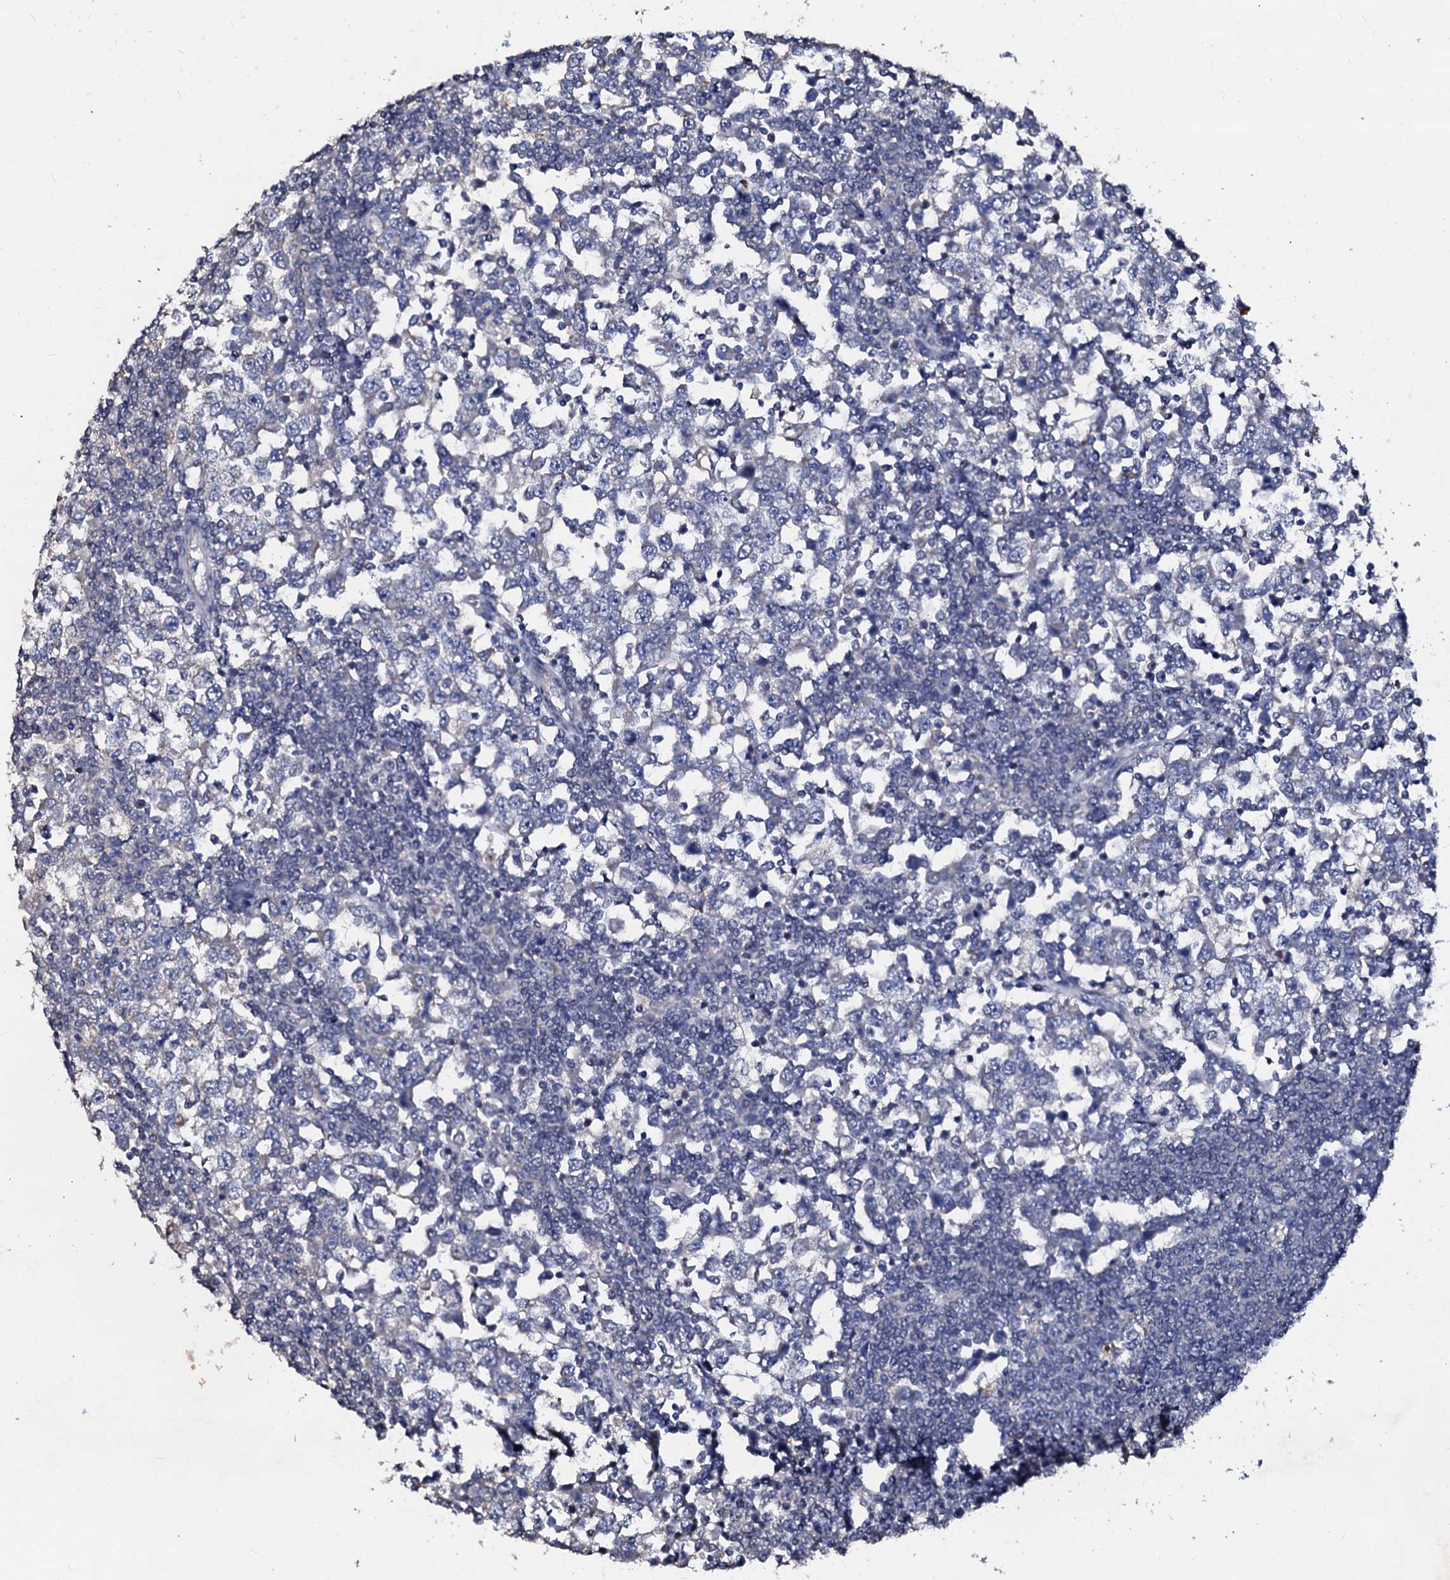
{"staining": {"intensity": "negative", "quantity": "none", "location": "none"}, "tissue": "testis cancer", "cell_type": "Tumor cells", "image_type": "cancer", "snomed": [{"axis": "morphology", "description": "Seminoma, NOS"}, {"axis": "topography", "description": "Testis"}], "caption": "This is an immunohistochemistry histopathology image of seminoma (testis). There is no staining in tumor cells.", "gene": "SLC37A4", "patient": {"sex": "male", "age": 65}}